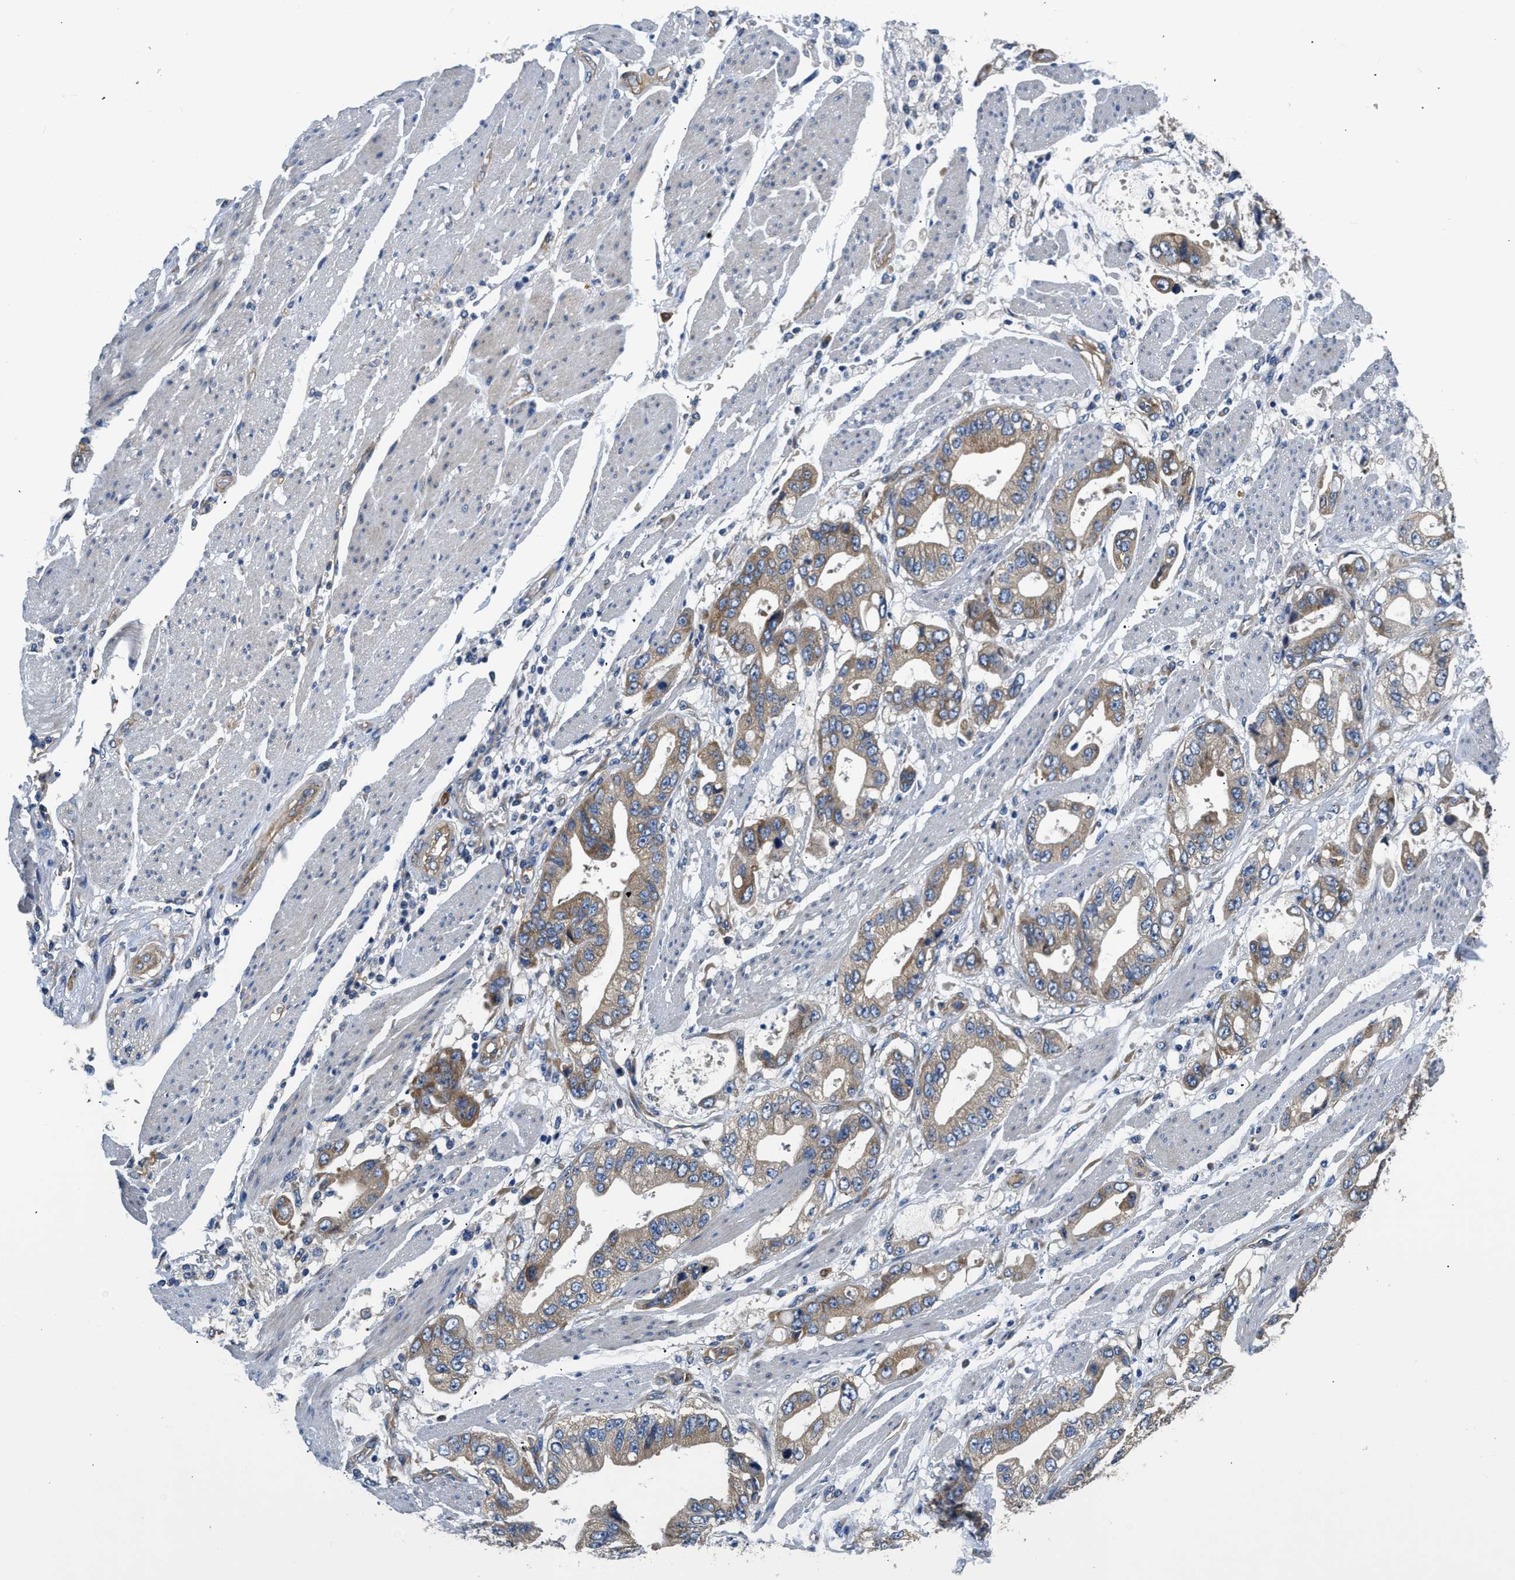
{"staining": {"intensity": "moderate", "quantity": "25%-75%", "location": "cytoplasmic/membranous"}, "tissue": "stomach cancer", "cell_type": "Tumor cells", "image_type": "cancer", "snomed": [{"axis": "morphology", "description": "Normal tissue, NOS"}, {"axis": "morphology", "description": "Adenocarcinoma, NOS"}, {"axis": "topography", "description": "Stomach"}], "caption": "A brown stain shows moderate cytoplasmic/membranous expression of a protein in stomach cancer (adenocarcinoma) tumor cells.", "gene": "CSDE1", "patient": {"sex": "male", "age": 62}}